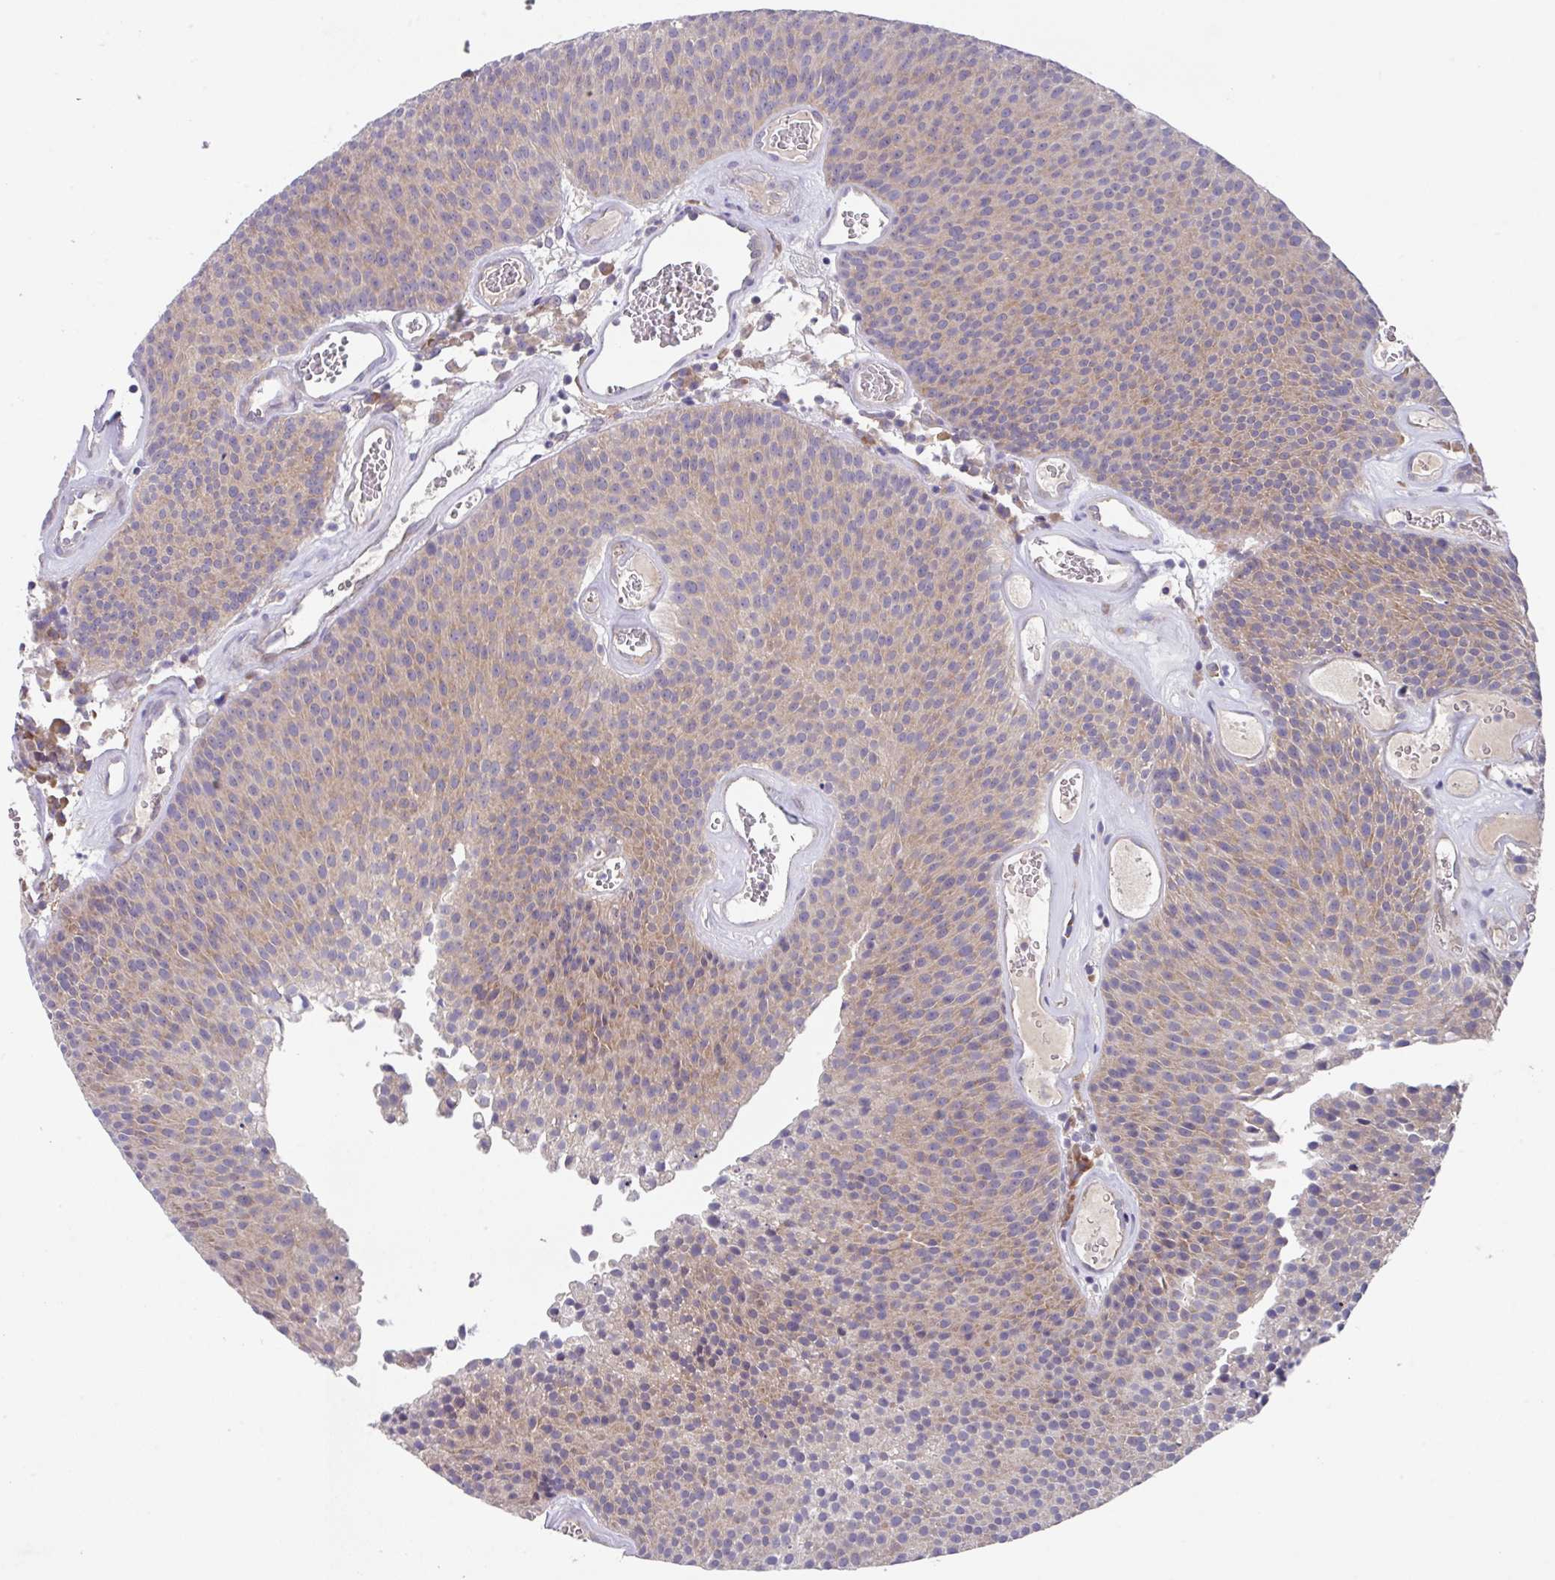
{"staining": {"intensity": "weak", "quantity": "25%-75%", "location": "cytoplasmic/membranous"}, "tissue": "urothelial cancer", "cell_type": "Tumor cells", "image_type": "cancer", "snomed": [{"axis": "morphology", "description": "Urothelial carcinoma, Low grade"}, {"axis": "topography", "description": "Urinary bladder"}], "caption": "This micrograph demonstrates urothelial cancer stained with immunohistochemistry (IHC) to label a protein in brown. The cytoplasmic/membranous of tumor cells show weak positivity for the protein. Nuclei are counter-stained blue.", "gene": "EIF4B", "patient": {"sex": "female", "age": 79}}